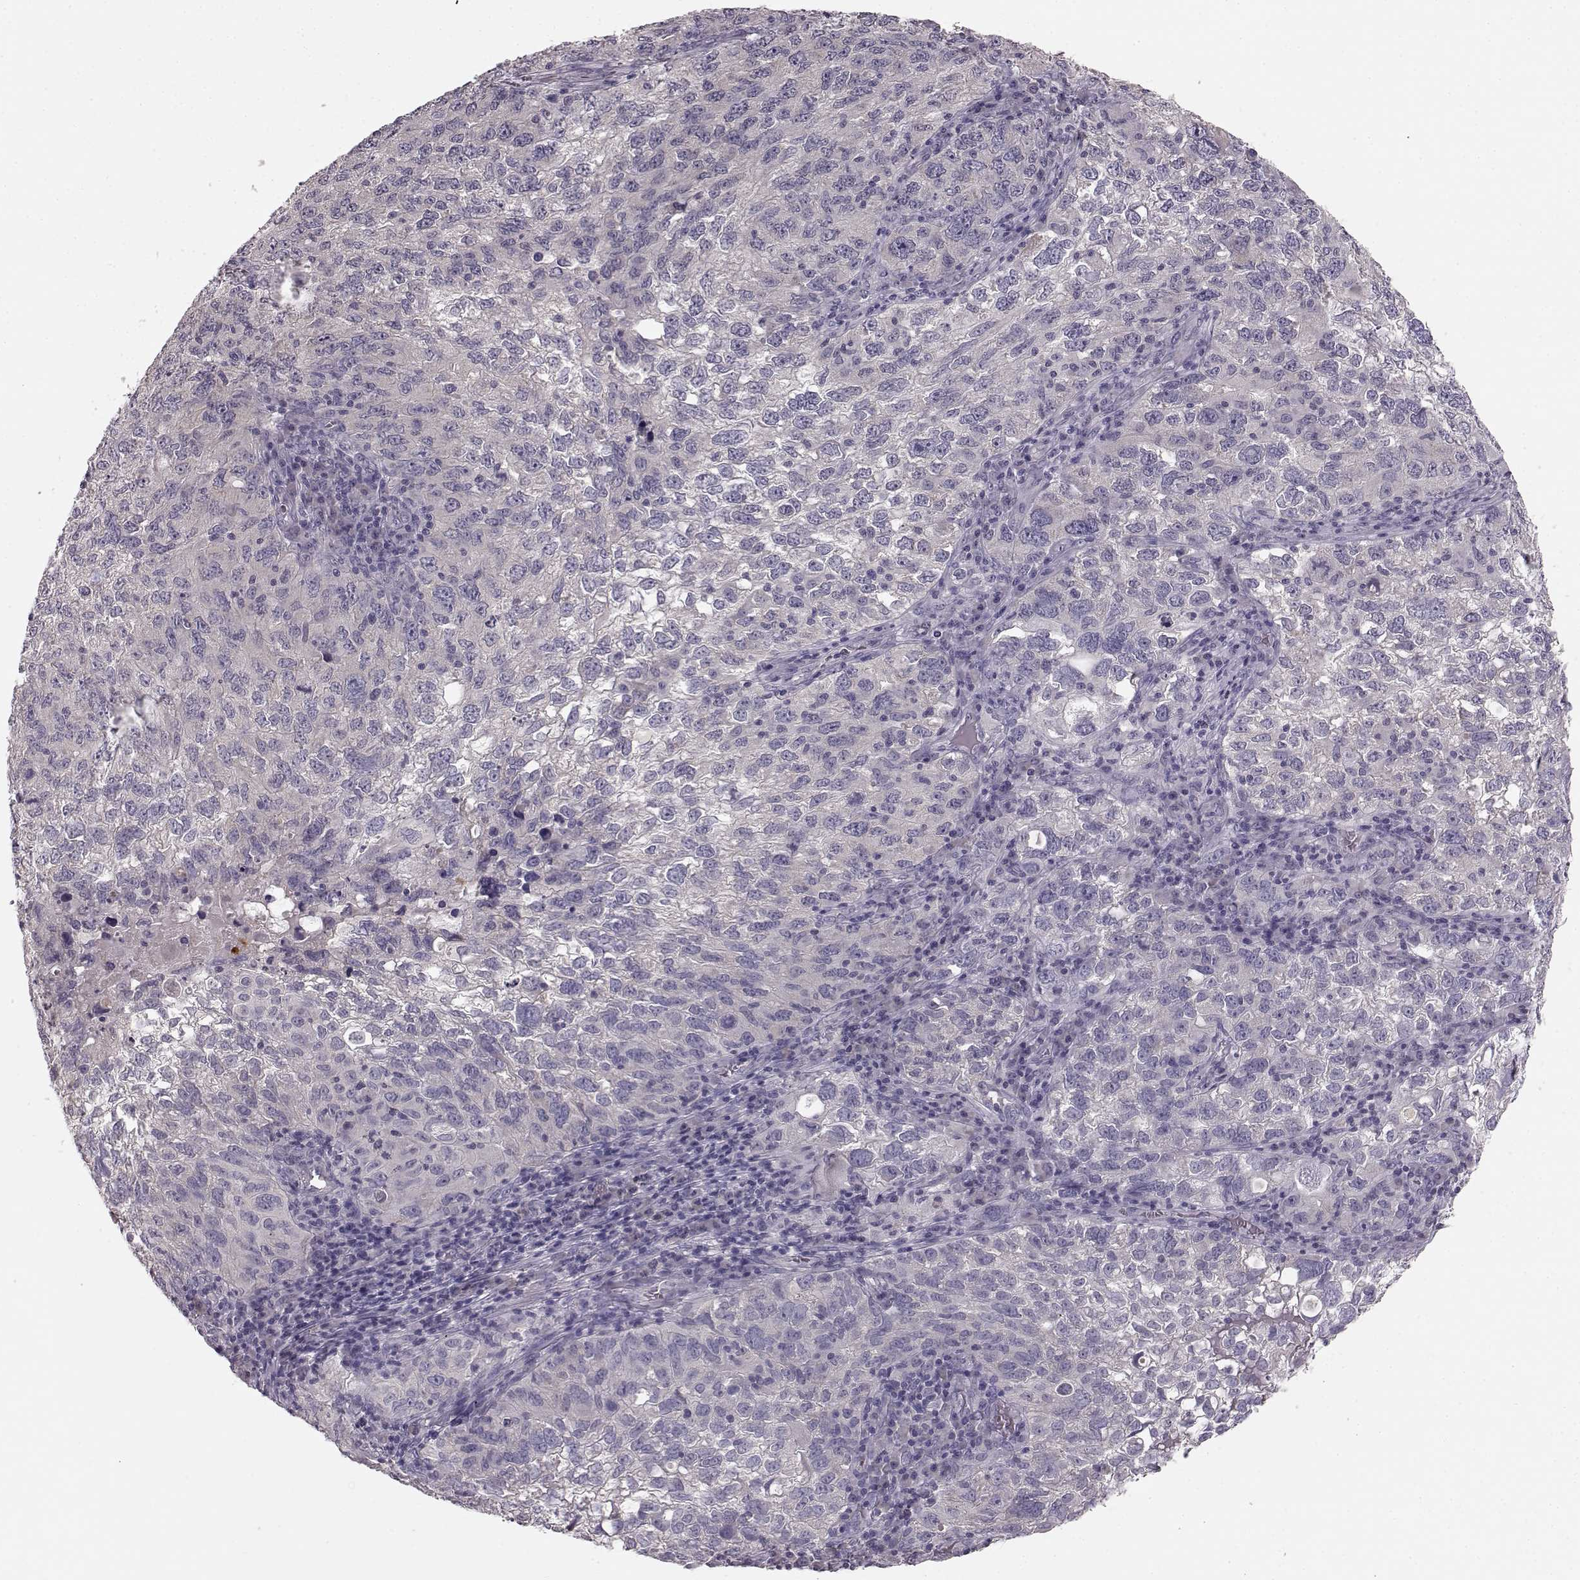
{"staining": {"intensity": "negative", "quantity": "none", "location": "none"}, "tissue": "cervical cancer", "cell_type": "Tumor cells", "image_type": "cancer", "snomed": [{"axis": "morphology", "description": "Squamous cell carcinoma, NOS"}, {"axis": "topography", "description": "Cervix"}], "caption": "An IHC photomicrograph of cervical cancer (squamous cell carcinoma) is shown. There is no staining in tumor cells of cervical cancer (squamous cell carcinoma).", "gene": "BFSP2", "patient": {"sex": "female", "age": 55}}